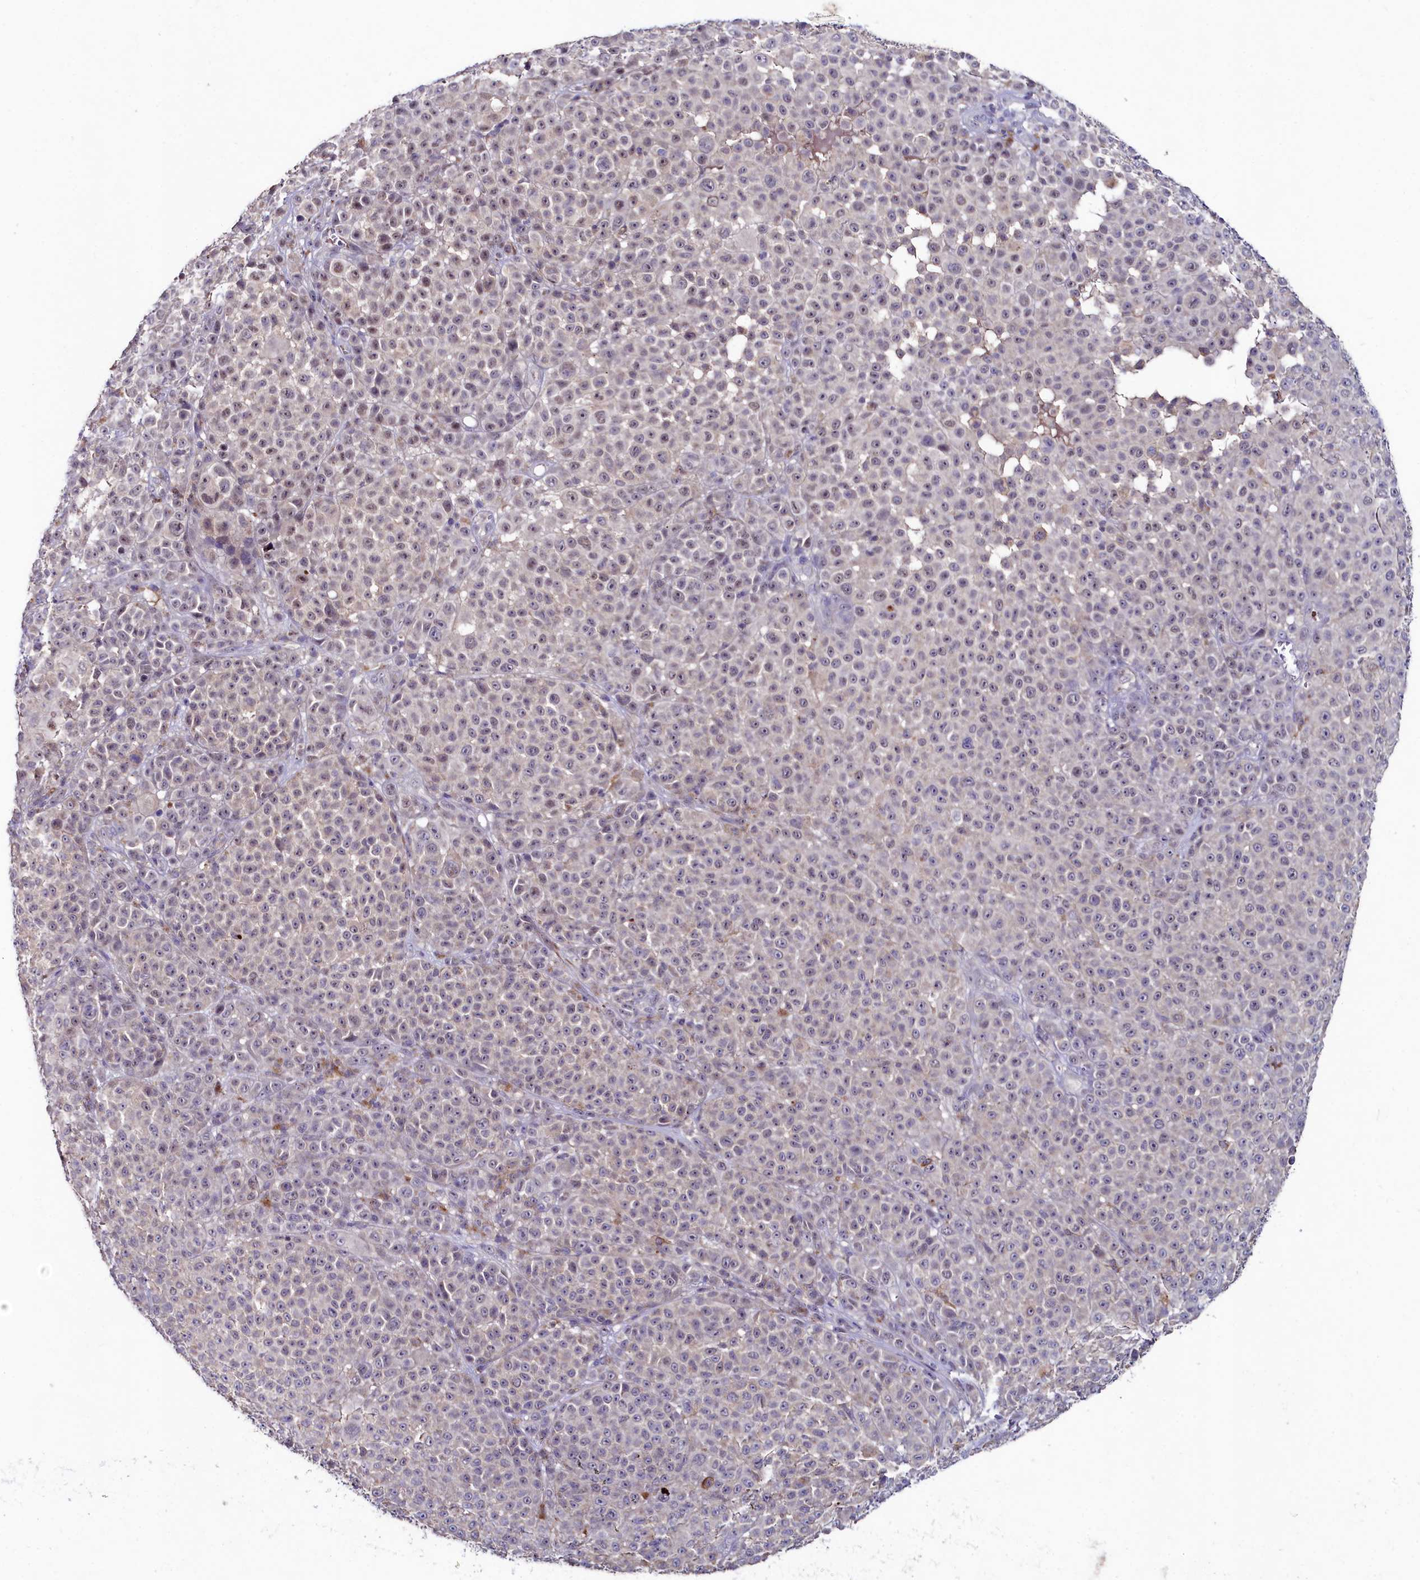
{"staining": {"intensity": "weak", "quantity": "<25%", "location": "nuclear"}, "tissue": "melanoma", "cell_type": "Tumor cells", "image_type": "cancer", "snomed": [{"axis": "morphology", "description": "Malignant melanoma, NOS"}, {"axis": "topography", "description": "Skin"}], "caption": "This is an immunohistochemistry micrograph of human melanoma. There is no staining in tumor cells.", "gene": "AMBRA1", "patient": {"sex": "female", "age": 94}}